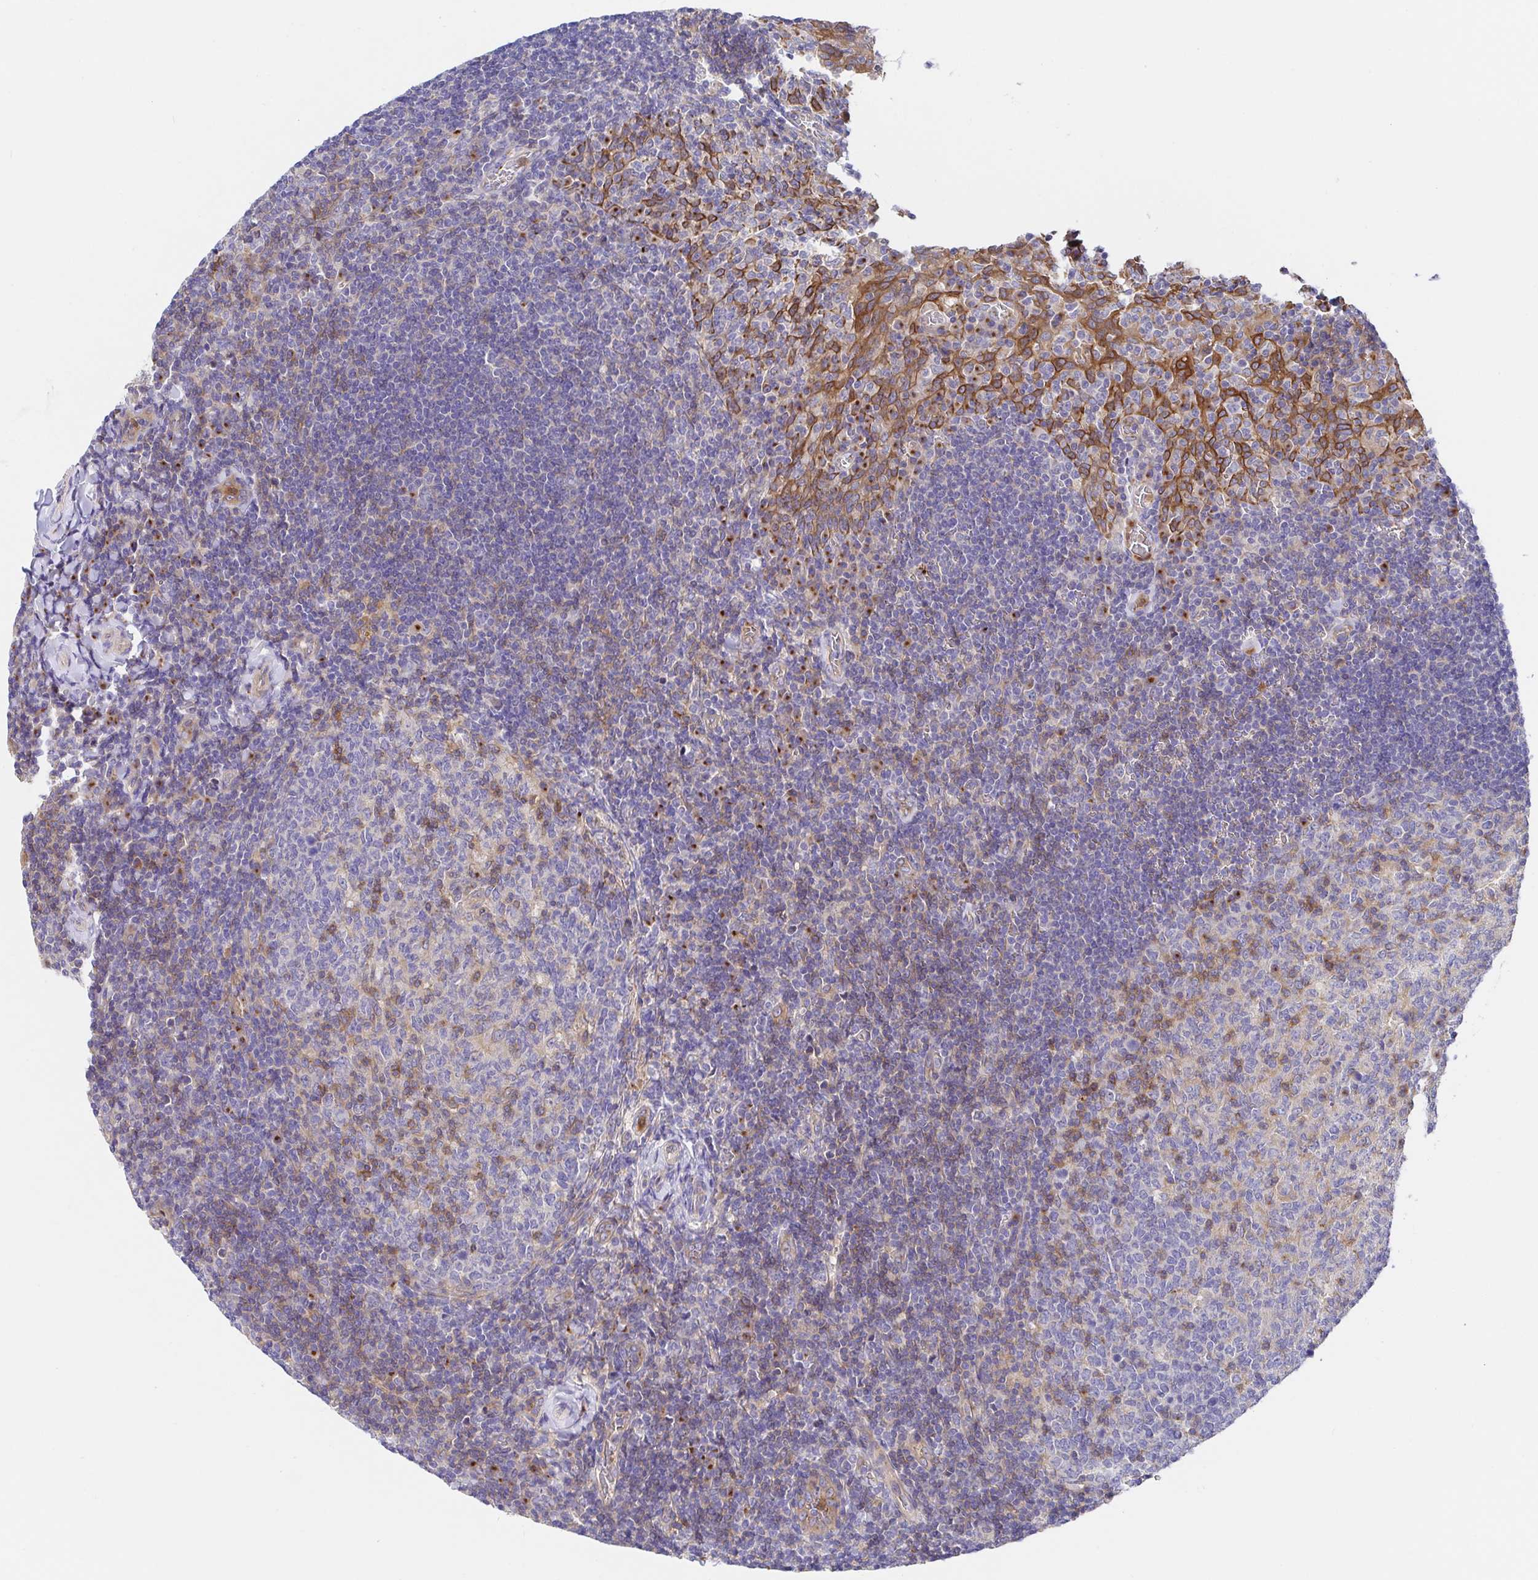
{"staining": {"intensity": "moderate", "quantity": "<25%", "location": "cytoplasmic/membranous"}, "tissue": "tonsil", "cell_type": "Germinal center cells", "image_type": "normal", "snomed": [{"axis": "morphology", "description": "Normal tissue, NOS"}, {"axis": "topography", "description": "Tonsil"}], "caption": "Immunohistochemical staining of unremarkable tonsil reveals moderate cytoplasmic/membranous protein expression in about <25% of germinal center cells.", "gene": "GOLGA1", "patient": {"sex": "female", "age": 10}}